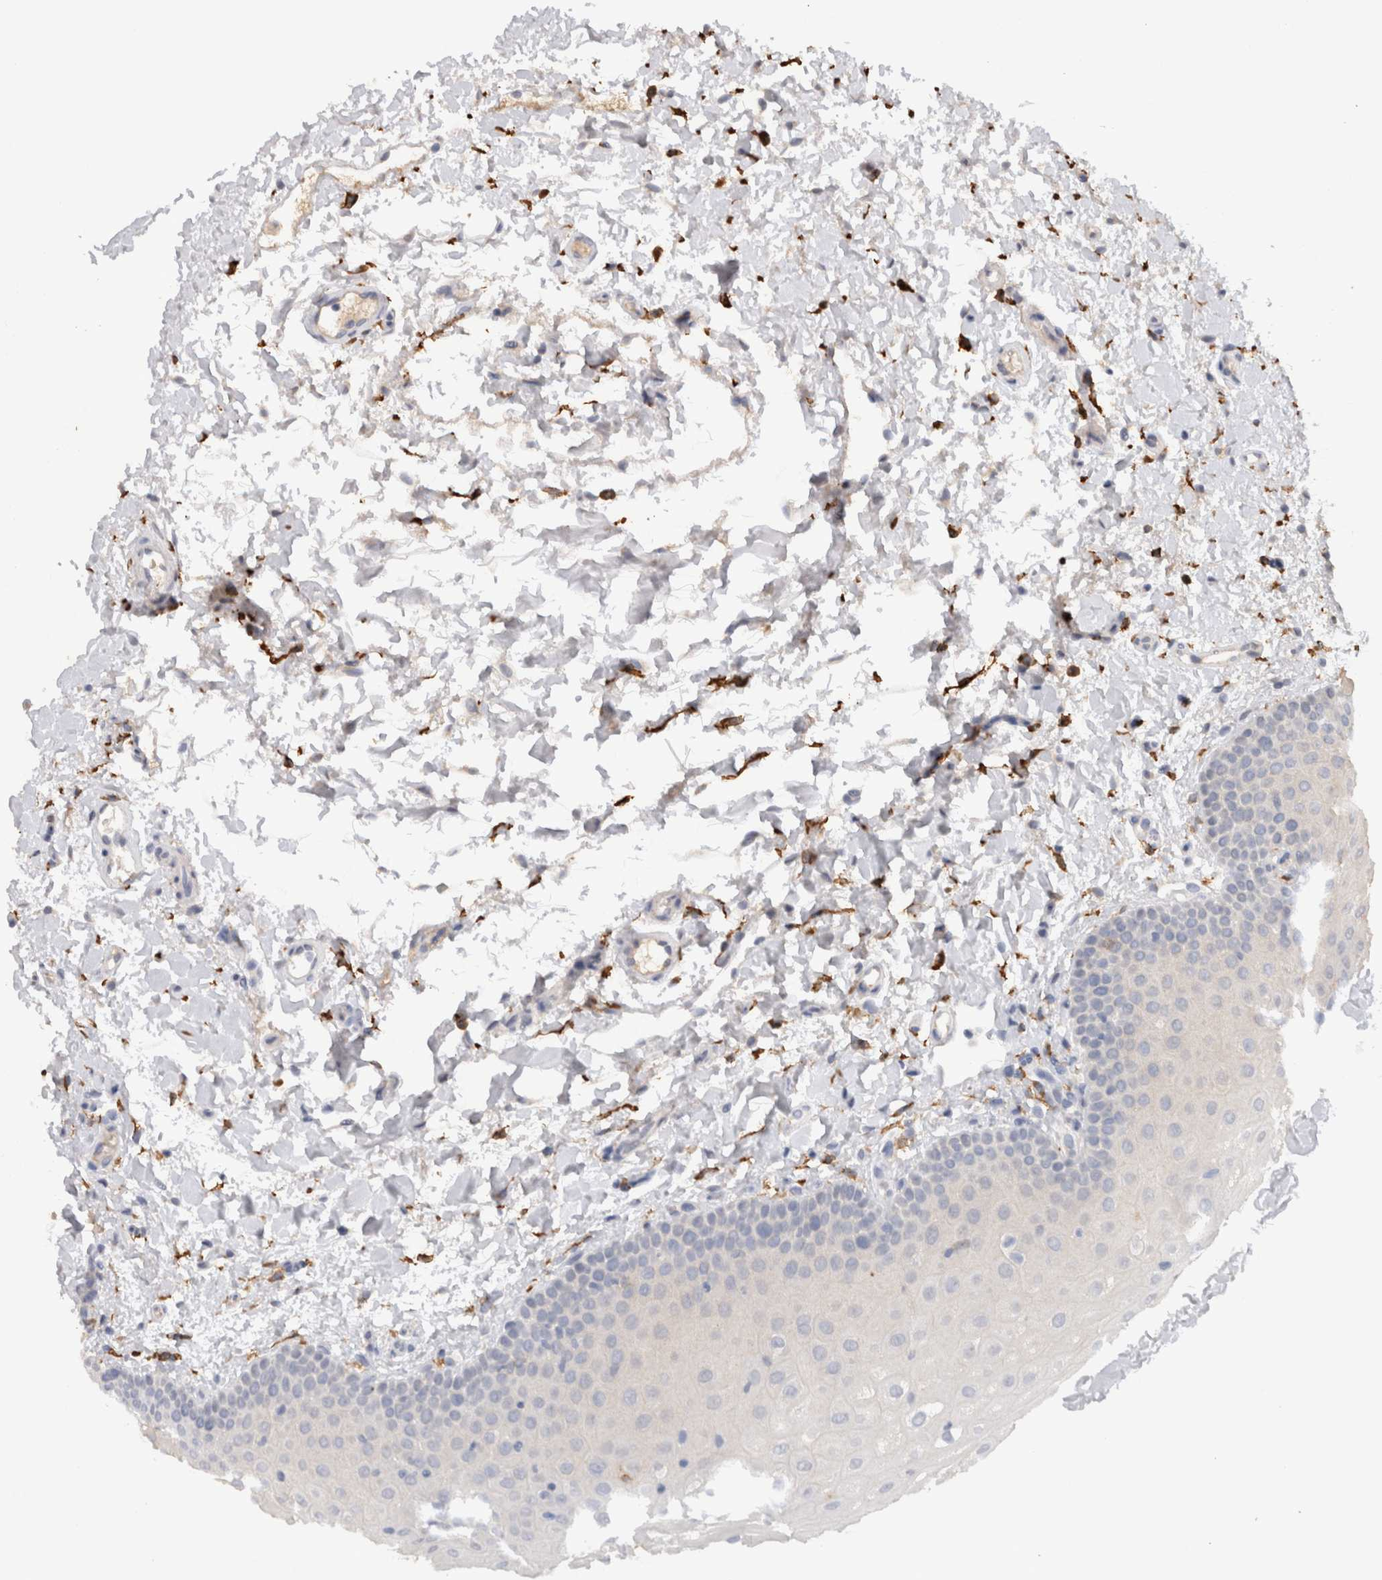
{"staining": {"intensity": "negative", "quantity": "none", "location": "none"}, "tissue": "oral mucosa", "cell_type": "Squamous epithelial cells", "image_type": "normal", "snomed": [{"axis": "morphology", "description": "Normal tissue, NOS"}, {"axis": "topography", "description": "Skin"}, {"axis": "topography", "description": "Oral tissue"}], "caption": "Normal oral mucosa was stained to show a protein in brown. There is no significant expression in squamous epithelial cells. (DAB immunohistochemistry (IHC) visualized using brightfield microscopy, high magnification).", "gene": "VSIG4", "patient": {"sex": "male", "age": 84}}